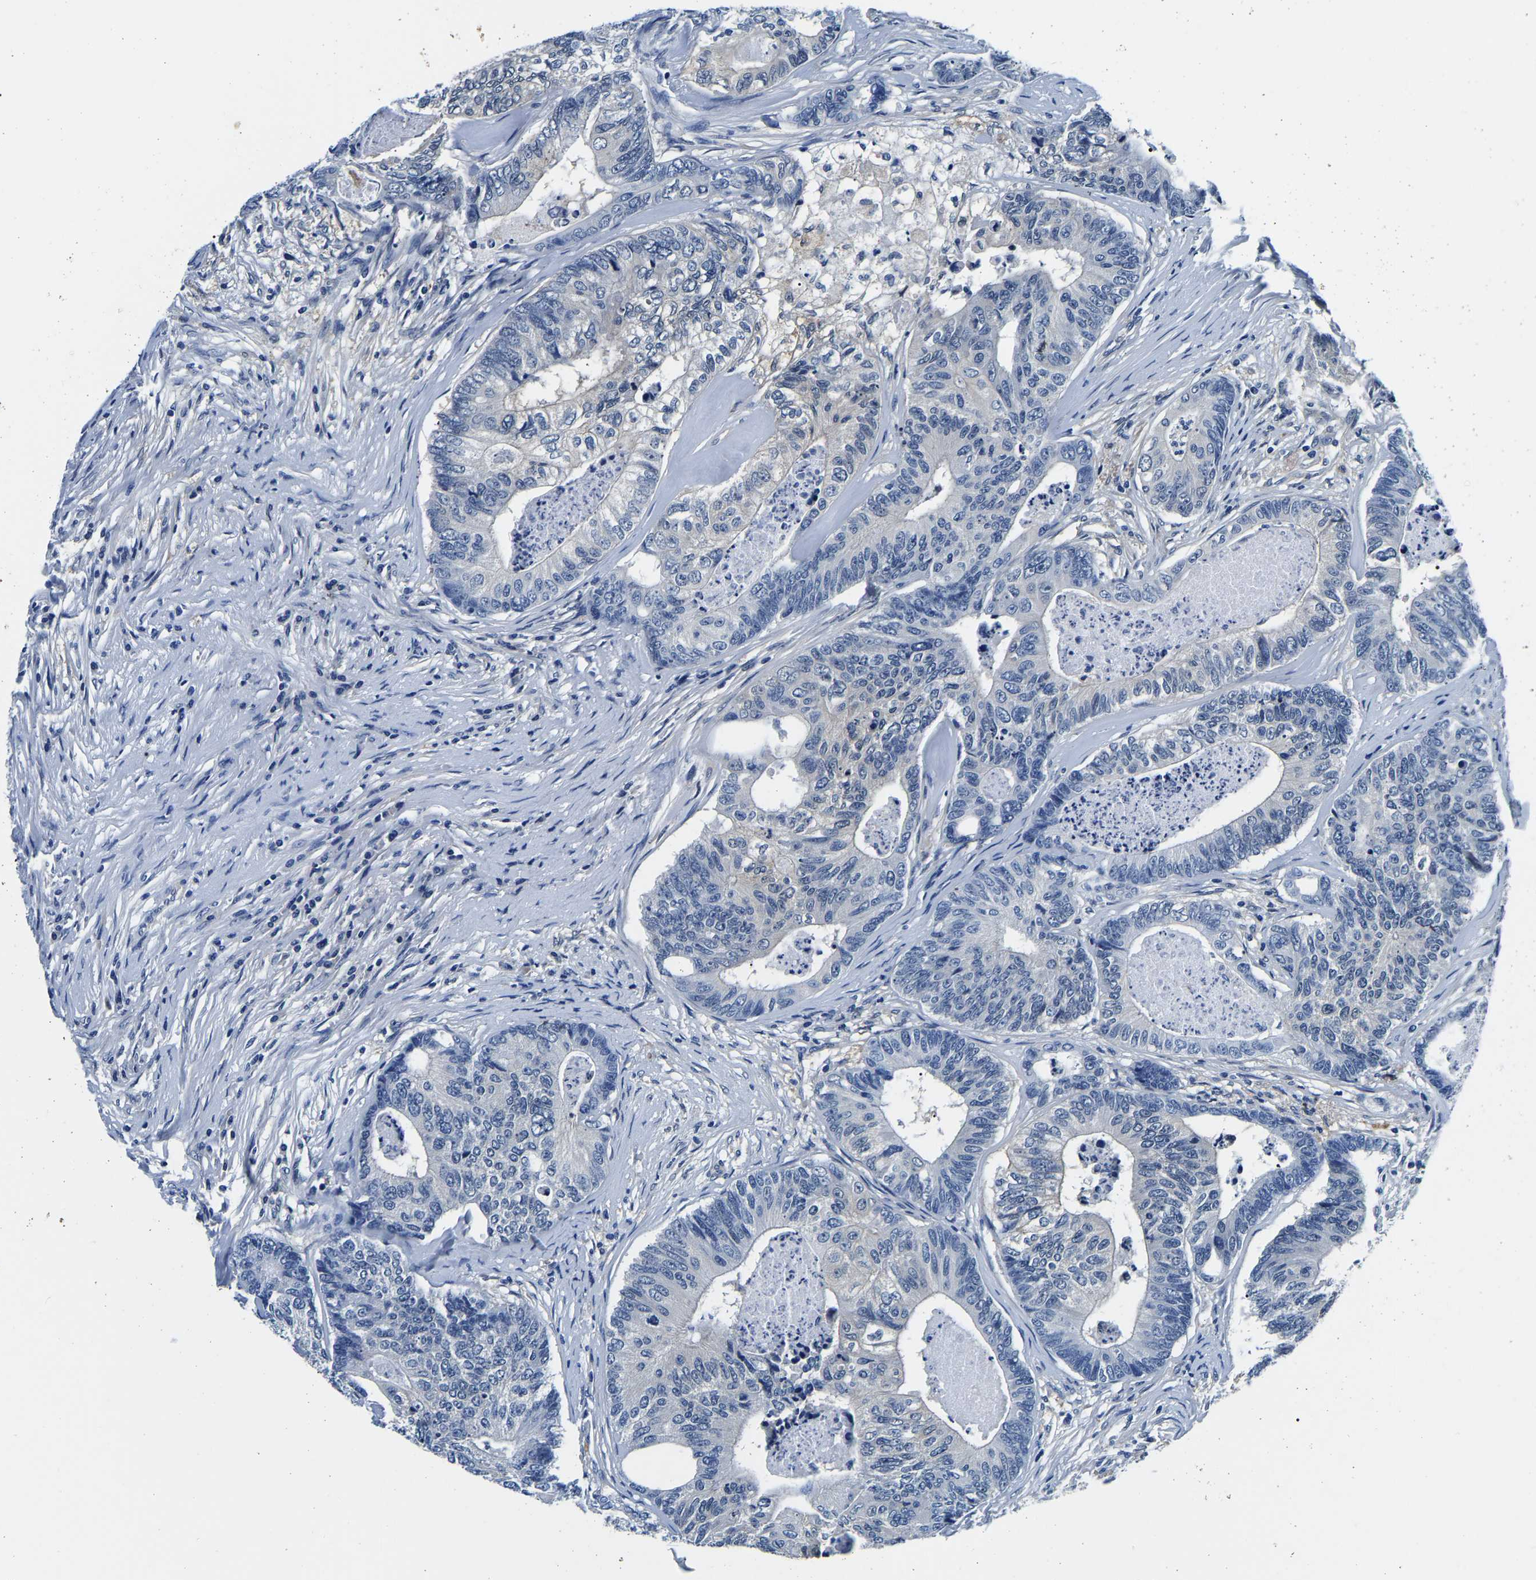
{"staining": {"intensity": "negative", "quantity": "none", "location": "none"}, "tissue": "colorectal cancer", "cell_type": "Tumor cells", "image_type": "cancer", "snomed": [{"axis": "morphology", "description": "Adenocarcinoma, NOS"}, {"axis": "topography", "description": "Colon"}], "caption": "IHC of human colorectal cancer demonstrates no expression in tumor cells.", "gene": "ACO1", "patient": {"sex": "female", "age": 67}}